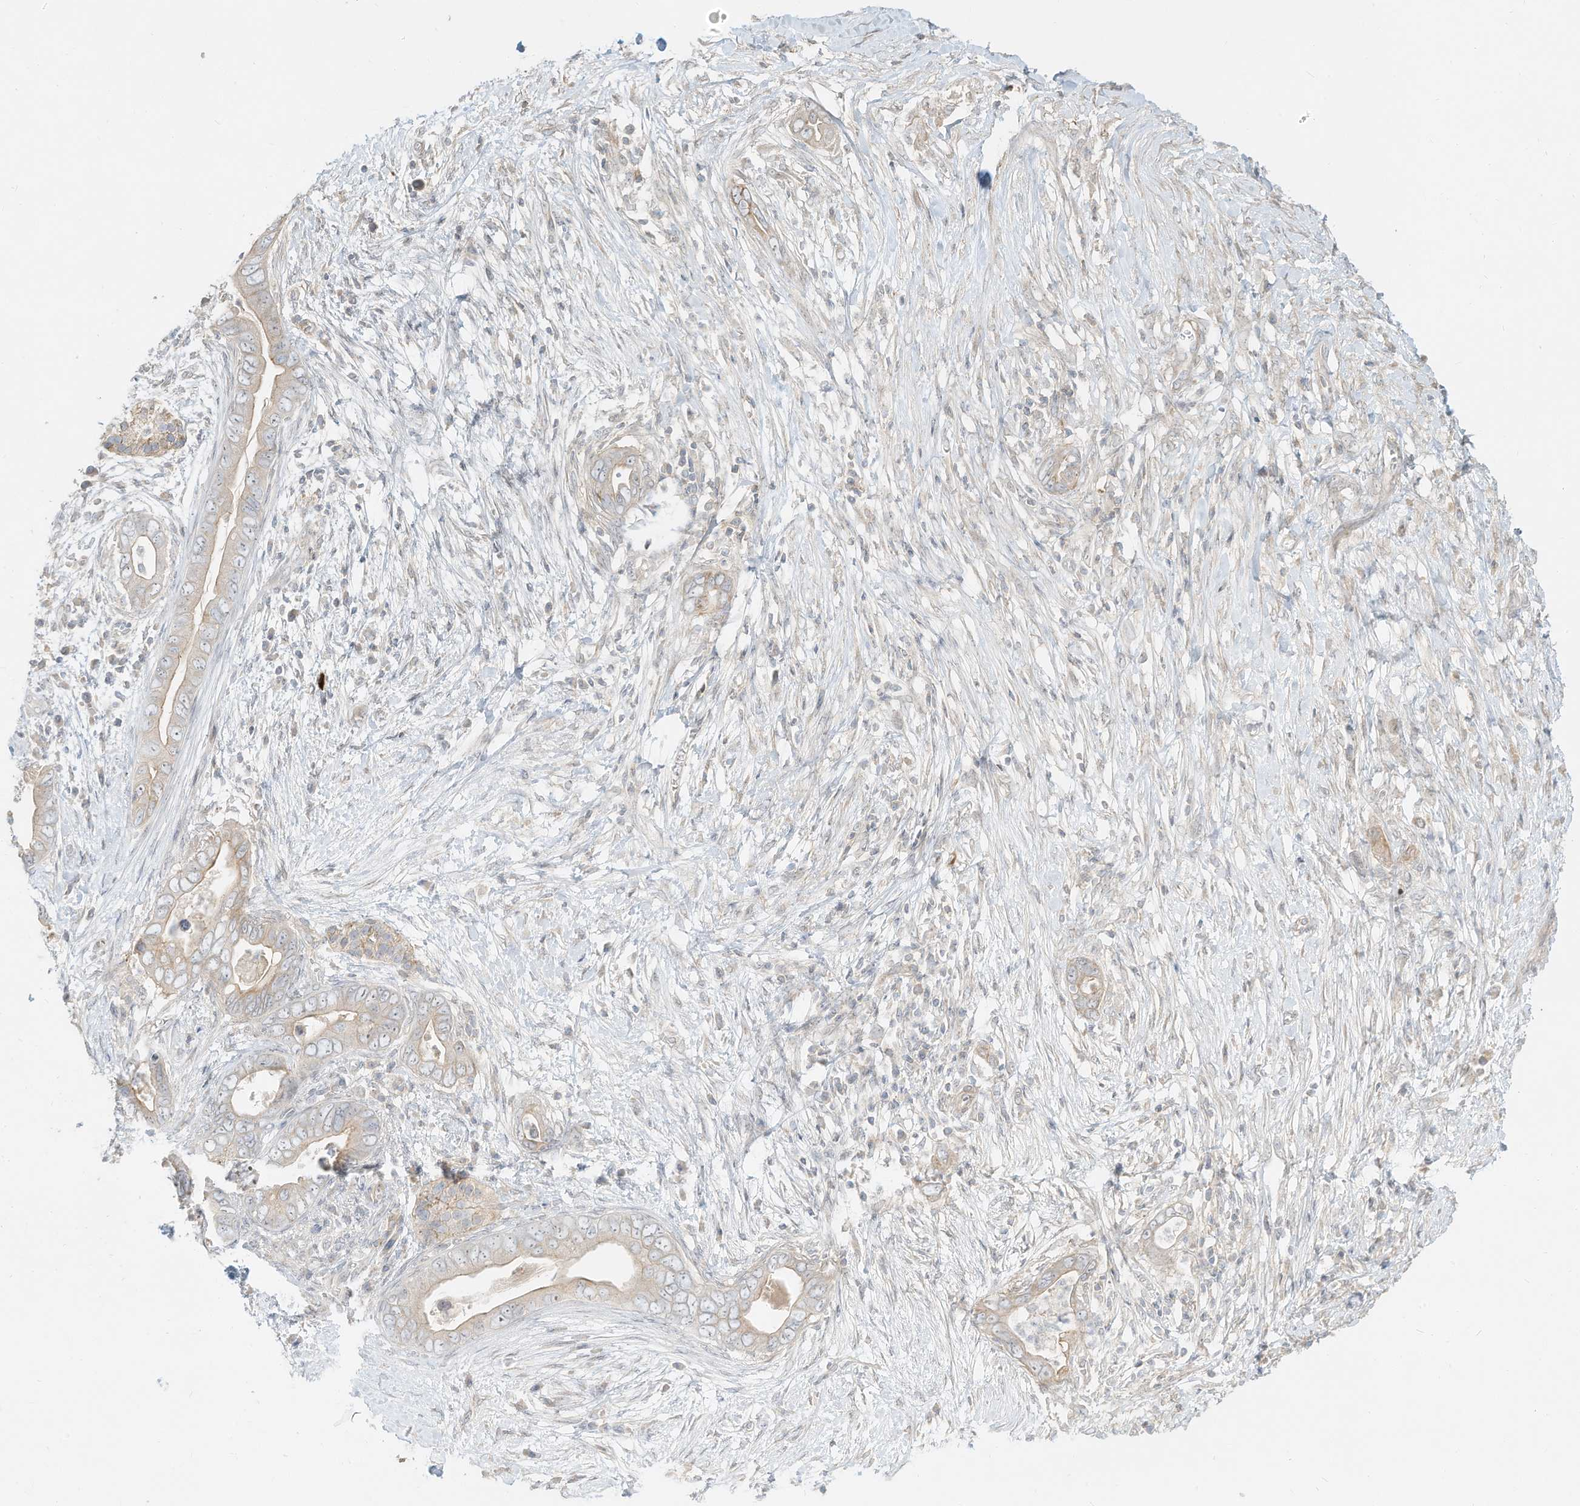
{"staining": {"intensity": "weak", "quantity": "<25%", "location": "cytoplasmic/membranous"}, "tissue": "pancreatic cancer", "cell_type": "Tumor cells", "image_type": "cancer", "snomed": [{"axis": "morphology", "description": "Adenocarcinoma, NOS"}, {"axis": "topography", "description": "Pancreas"}], "caption": "DAB immunohistochemical staining of human pancreatic adenocarcinoma displays no significant expression in tumor cells.", "gene": "OFD1", "patient": {"sex": "male", "age": 75}}